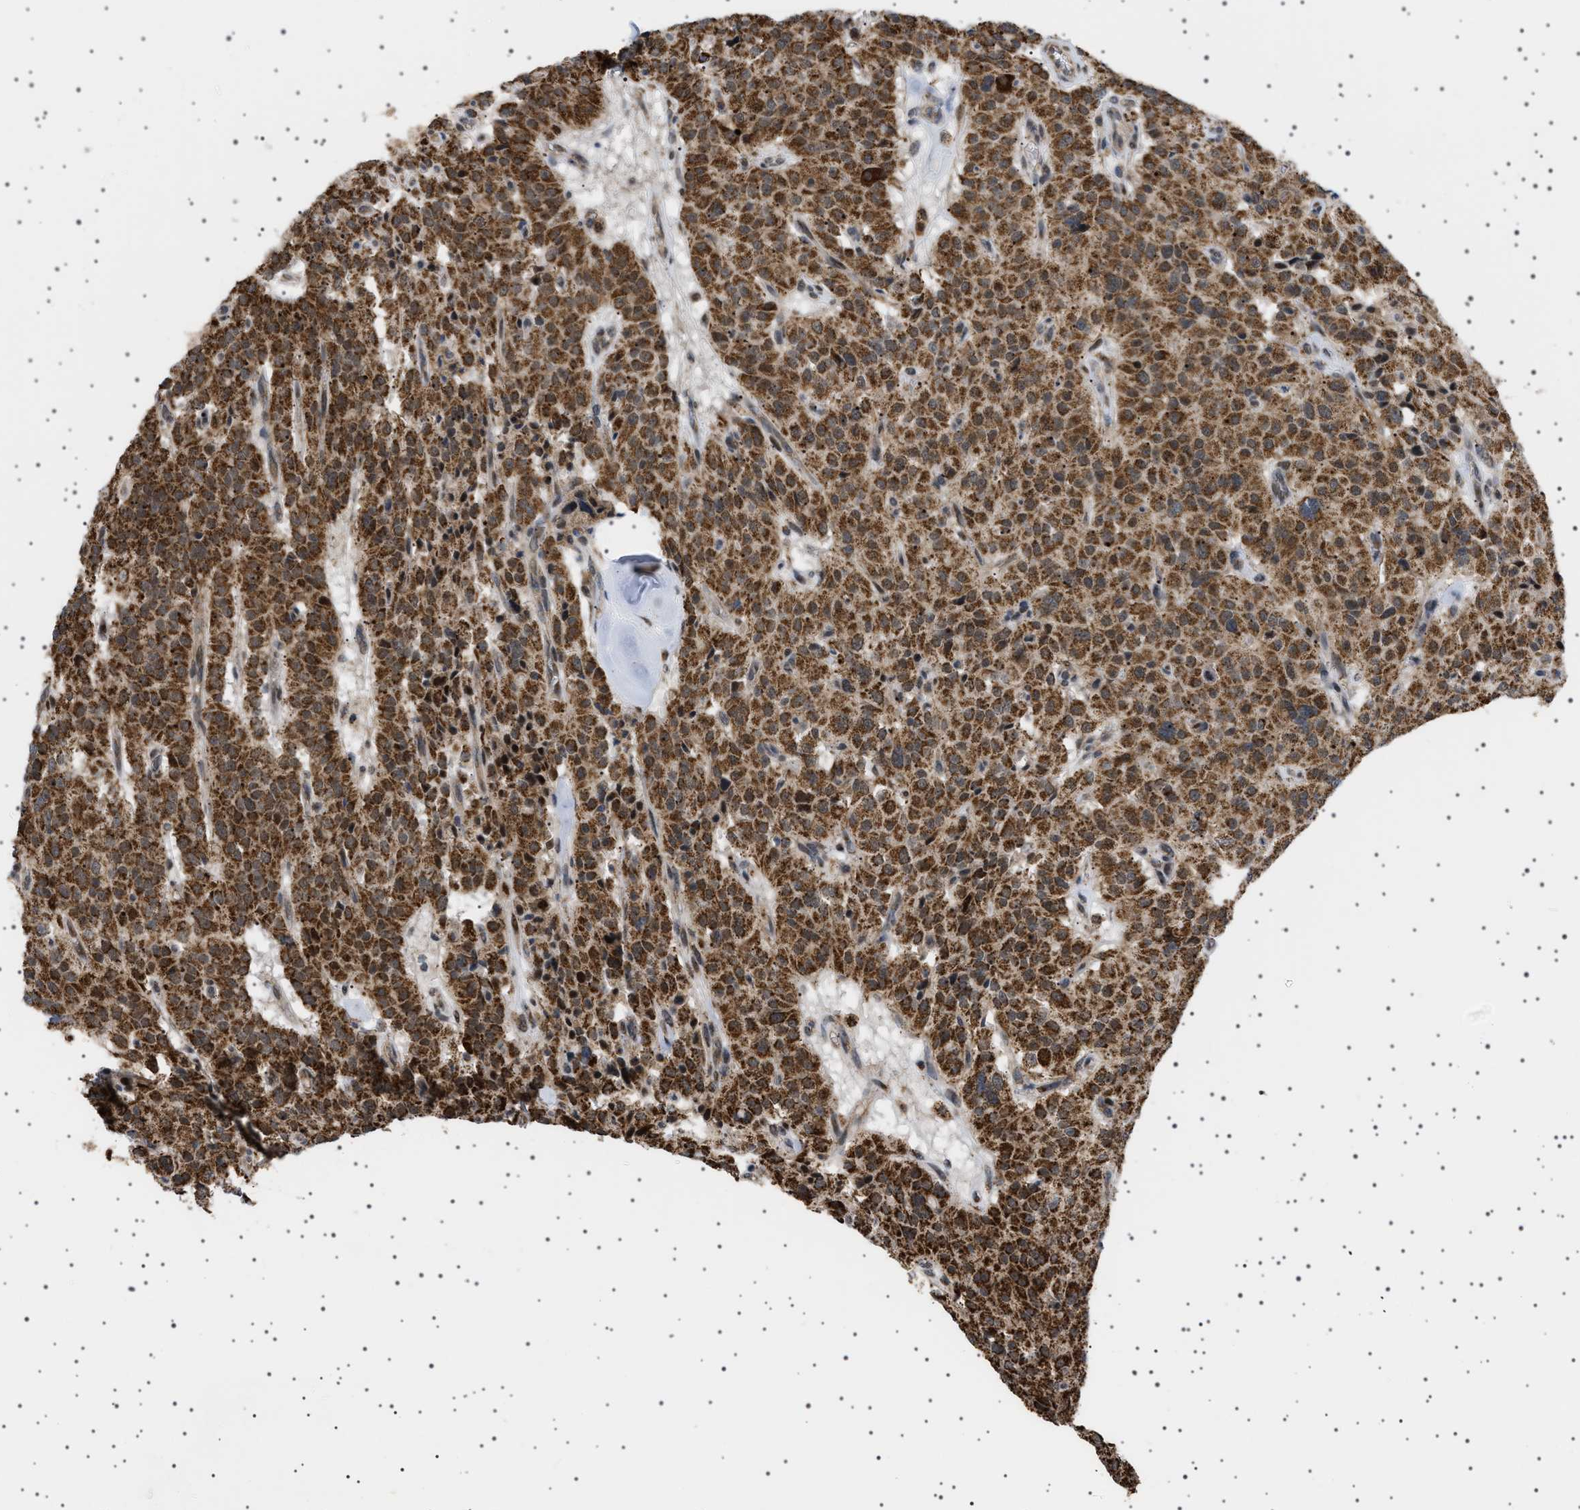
{"staining": {"intensity": "strong", "quantity": ">75%", "location": "cytoplasmic/membranous,nuclear"}, "tissue": "carcinoid", "cell_type": "Tumor cells", "image_type": "cancer", "snomed": [{"axis": "morphology", "description": "Carcinoid, malignant, NOS"}, {"axis": "topography", "description": "Lung"}], "caption": "A high amount of strong cytoplasmic/membranous and nuclear staining is present in about >75% of tumor cells in carcinoid (malignant) tissue.", "gene": "MELK", "patient": {"sex": "male", "age": 30}}